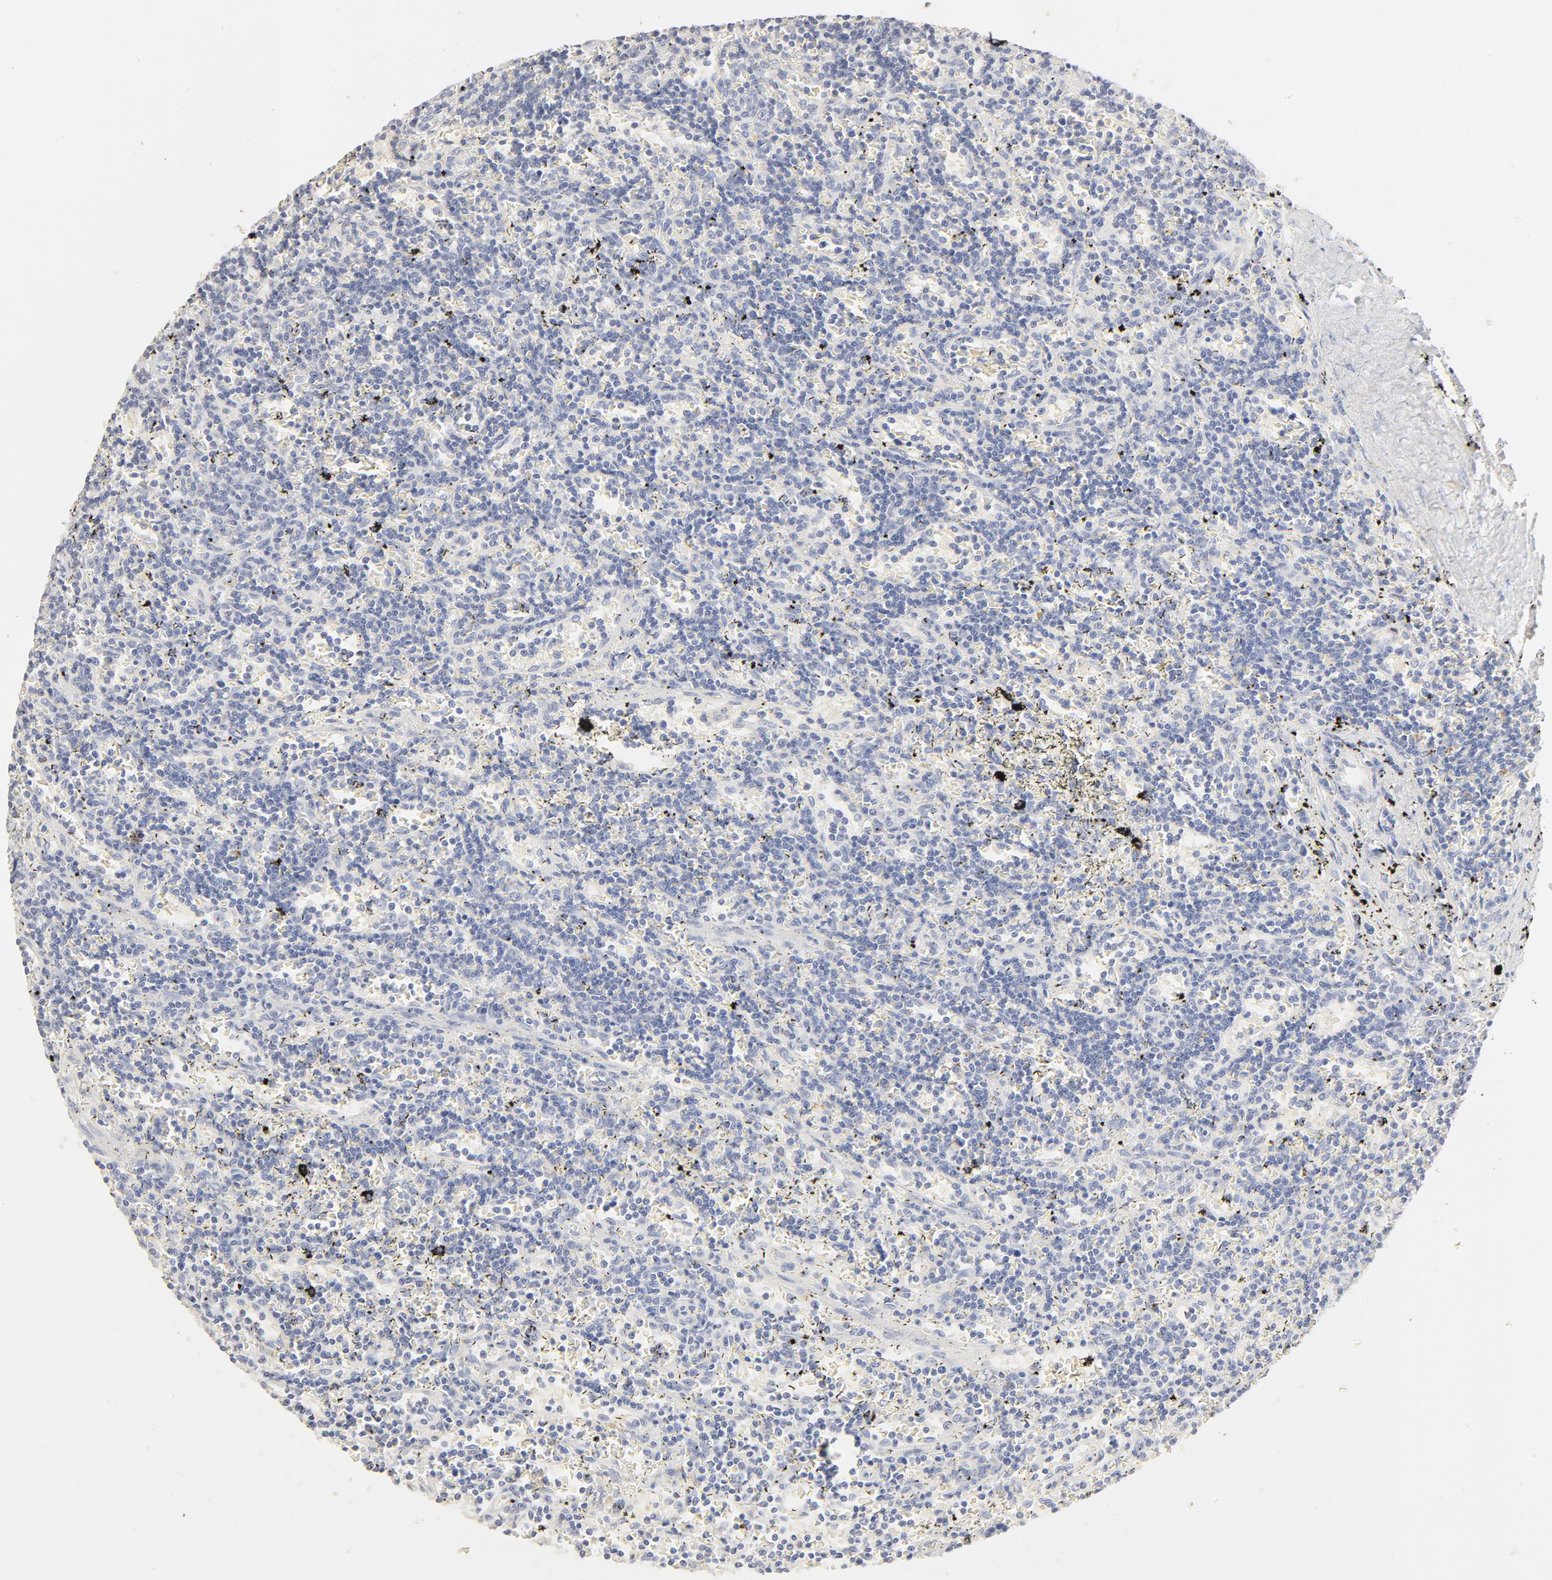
{"staining": {"intensity": "negative", "quantity": "none", "location": "none"}, "tissue": "lymphoma", "cell_type": "Tumor cells", "image_type": "cancer", "snomed": [{"axis": "morphology", "description": "Malignant lymphoma, non-Hodgkin's type, Low grade"}, {"axis": "topography", "description": "Spleen"}], "caption": "High power microscopy image of an immunohistochemistry (IHC) photomicrograph of malignant lymphoma, non-Hodgkin's type (low-grade), revealing no significant staining in tumor cells.", "gene": "FCGBP", "patient": {"sex": "male", "age": 60}}